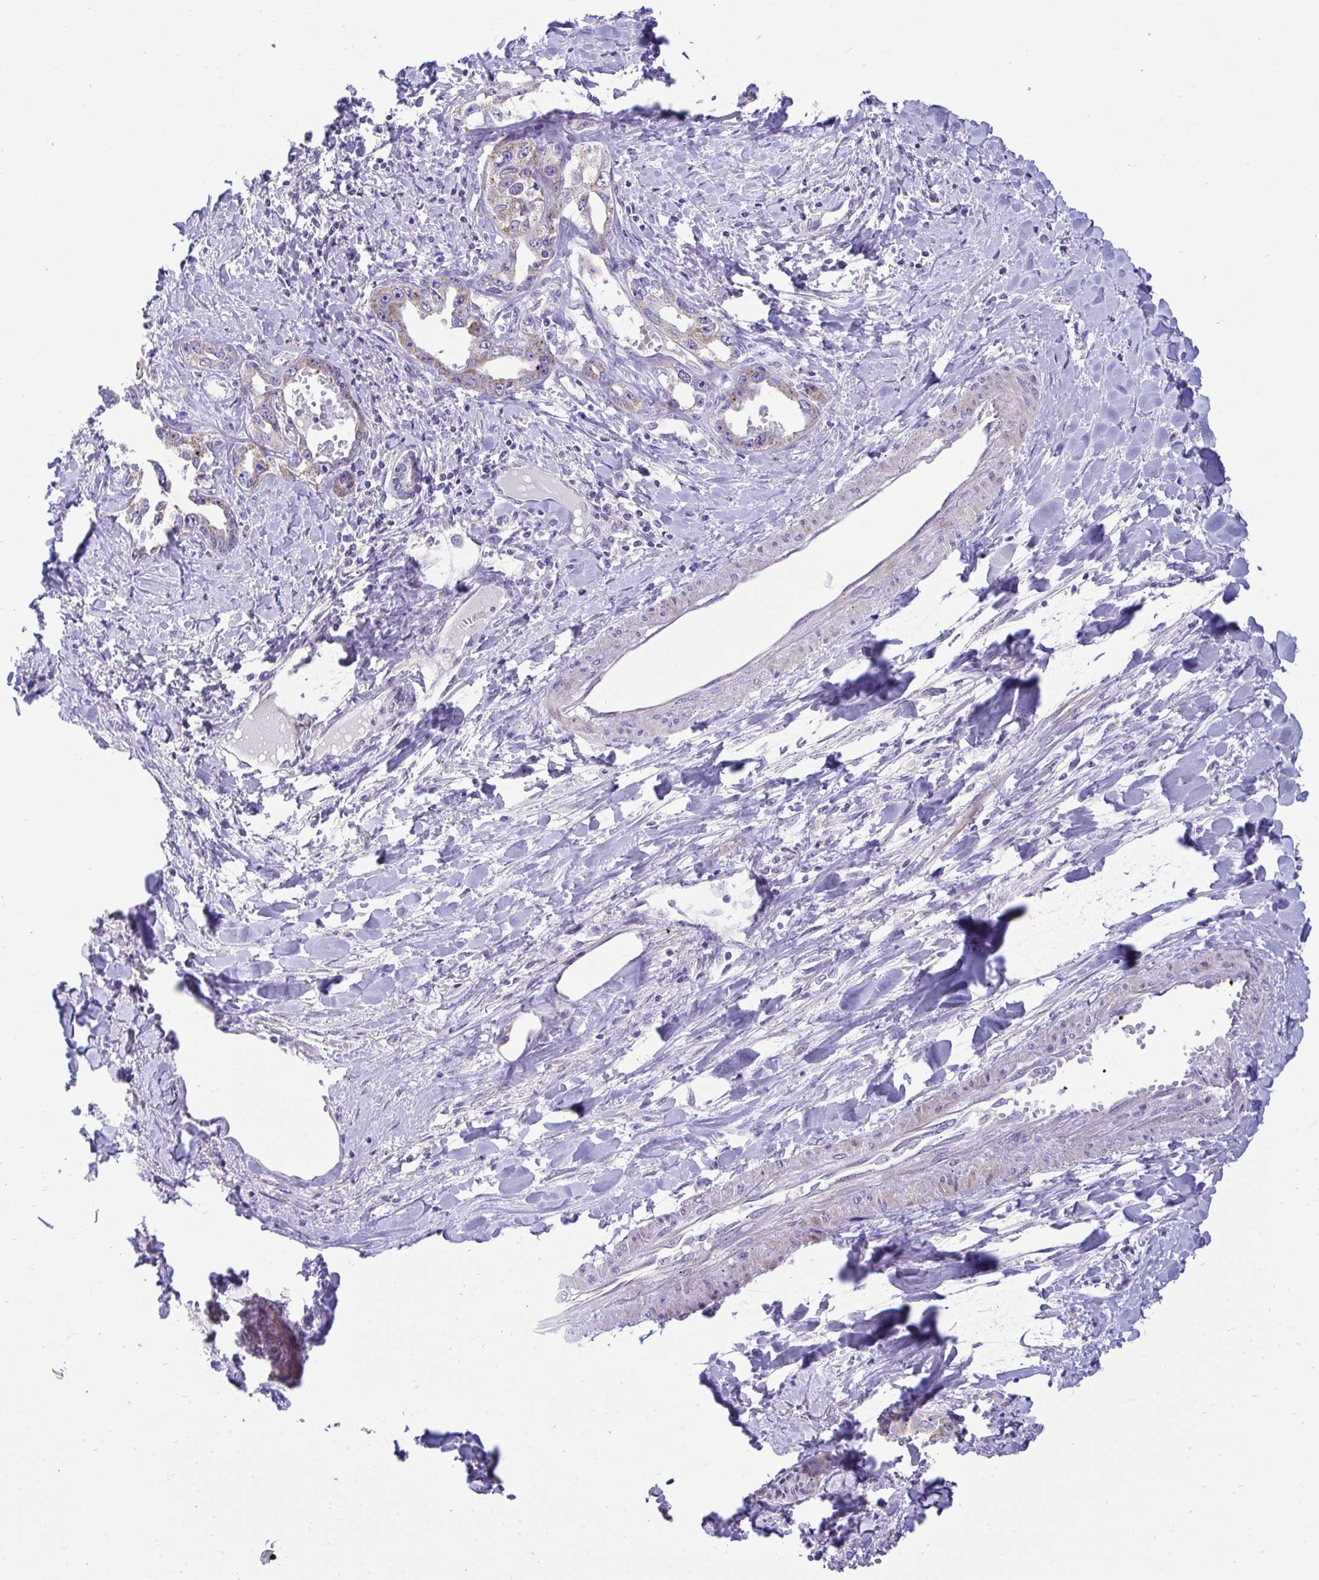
{"staining": {"intensity": "weak", "quantity": "25%-75%", "location": "cytoplasmic/membranous"}, "tissue": "liver cancer", "cell_type": "Tumor cells", "image_type": "cancer", "snomed": [{"axis": "morphology", "description": "Cholangiocarcinoma"}, {"axis": "topography", "description": "Liver"}], "caption": "Immunohistochemical staining of cholangiocarcinoma (liver) exhibits low levels of weak cytoplasmic/membranous protein positivity in approximately 25%-75% of tumor cells.", "gene": "MRPS16", "patient": {"sex": "male", "age": 59}}